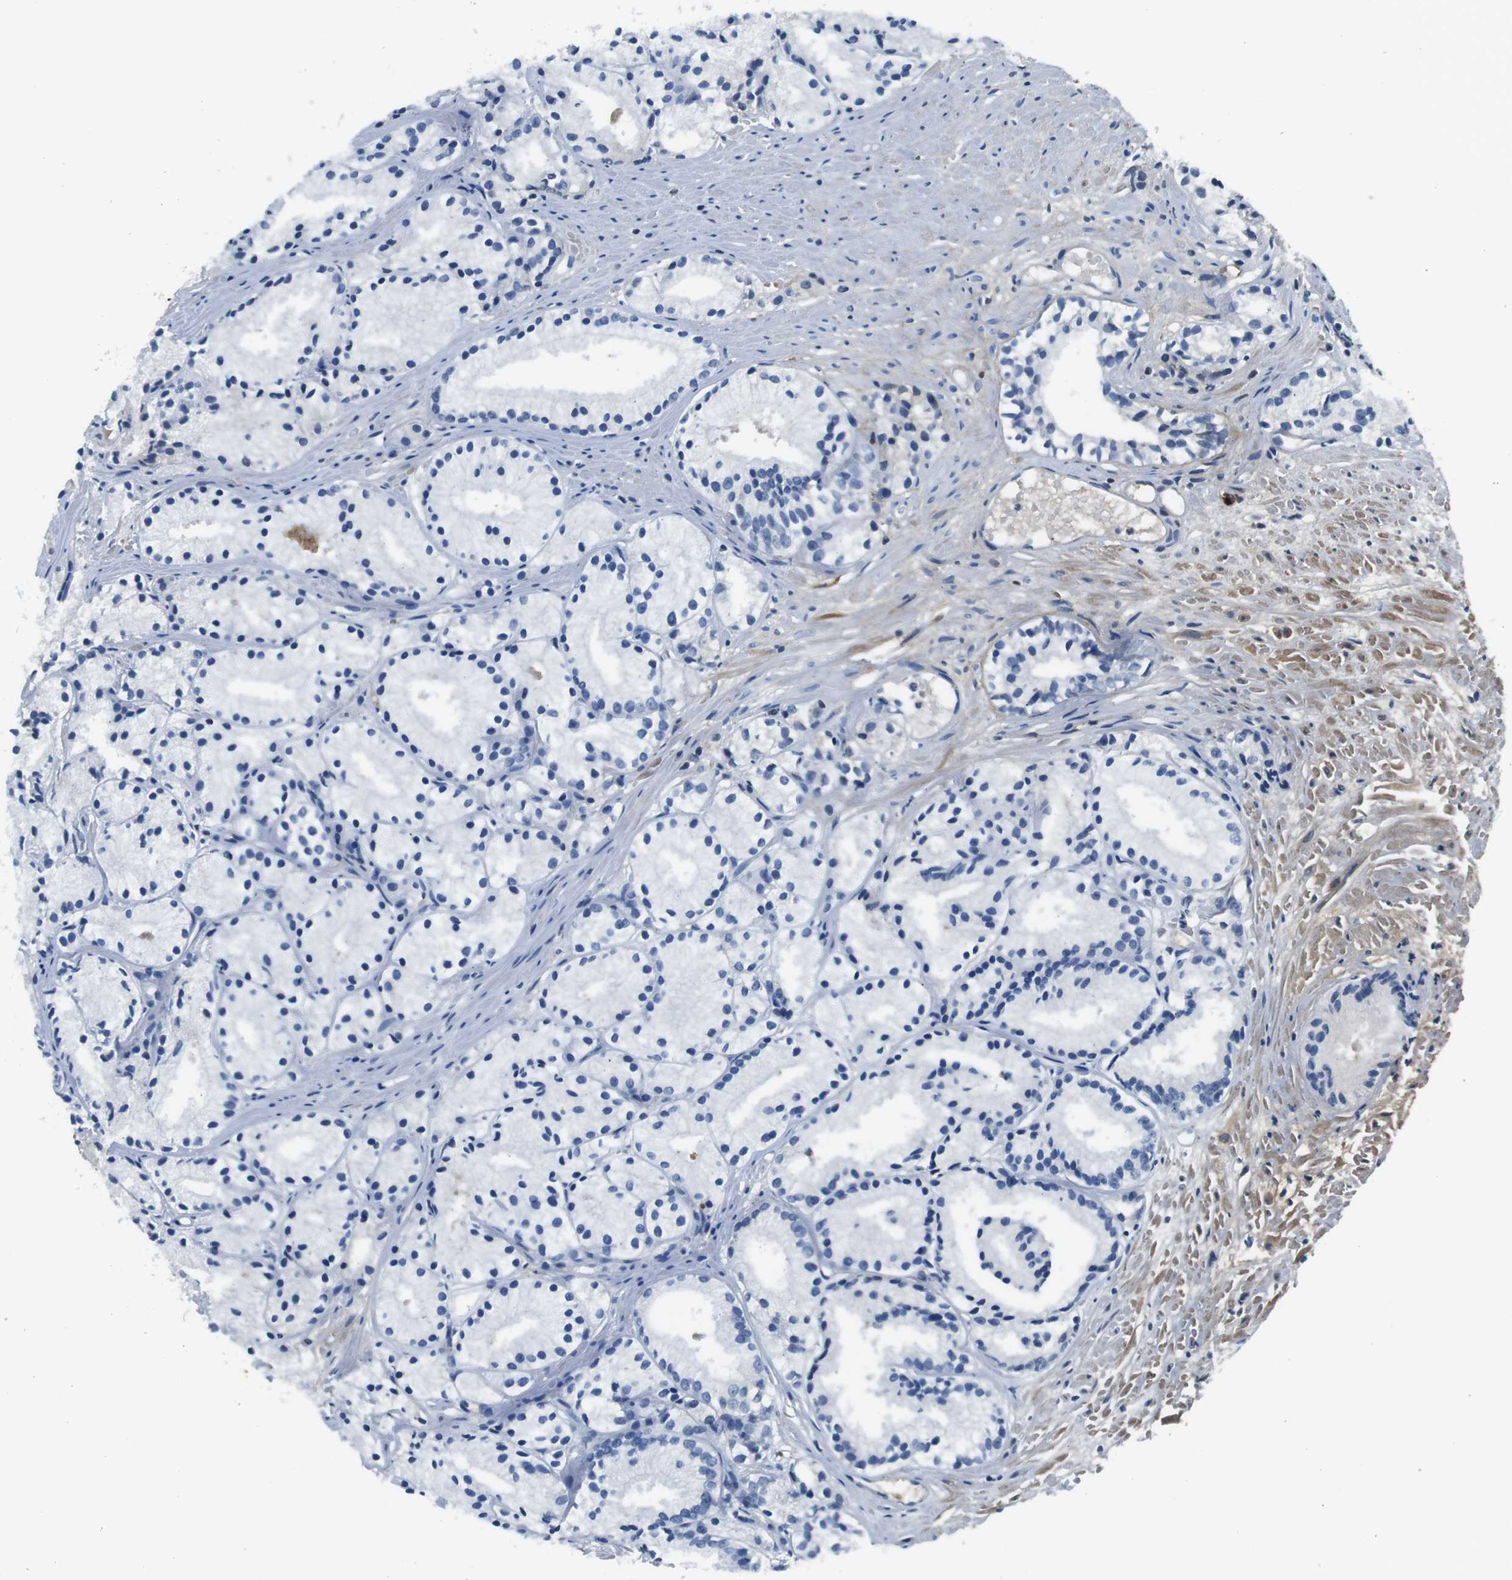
{"staining": {"intensity": "negative", "quantity": "none", "location": "none"}, "tissue": "prostate cancer", "cell_type": "Tumor cells", "image_type": "cancer", "snomed": [{"axis": "morphology", "description": "Adenocarcinoma, Low grade"}, {"axis": "topography", "description": "Prostate"}], "caption": "IHC of human low-grade adenocarcinoma (prostate) demonstrates no expression in tumor cells. The staining was performed using DAB to visualize the protein expression in brown, while the nuclei were stained in blue with hematoxylin (Magnification: 20x).", "gene": "IGKC", "patient": {"sex": "male", "age": 72}}